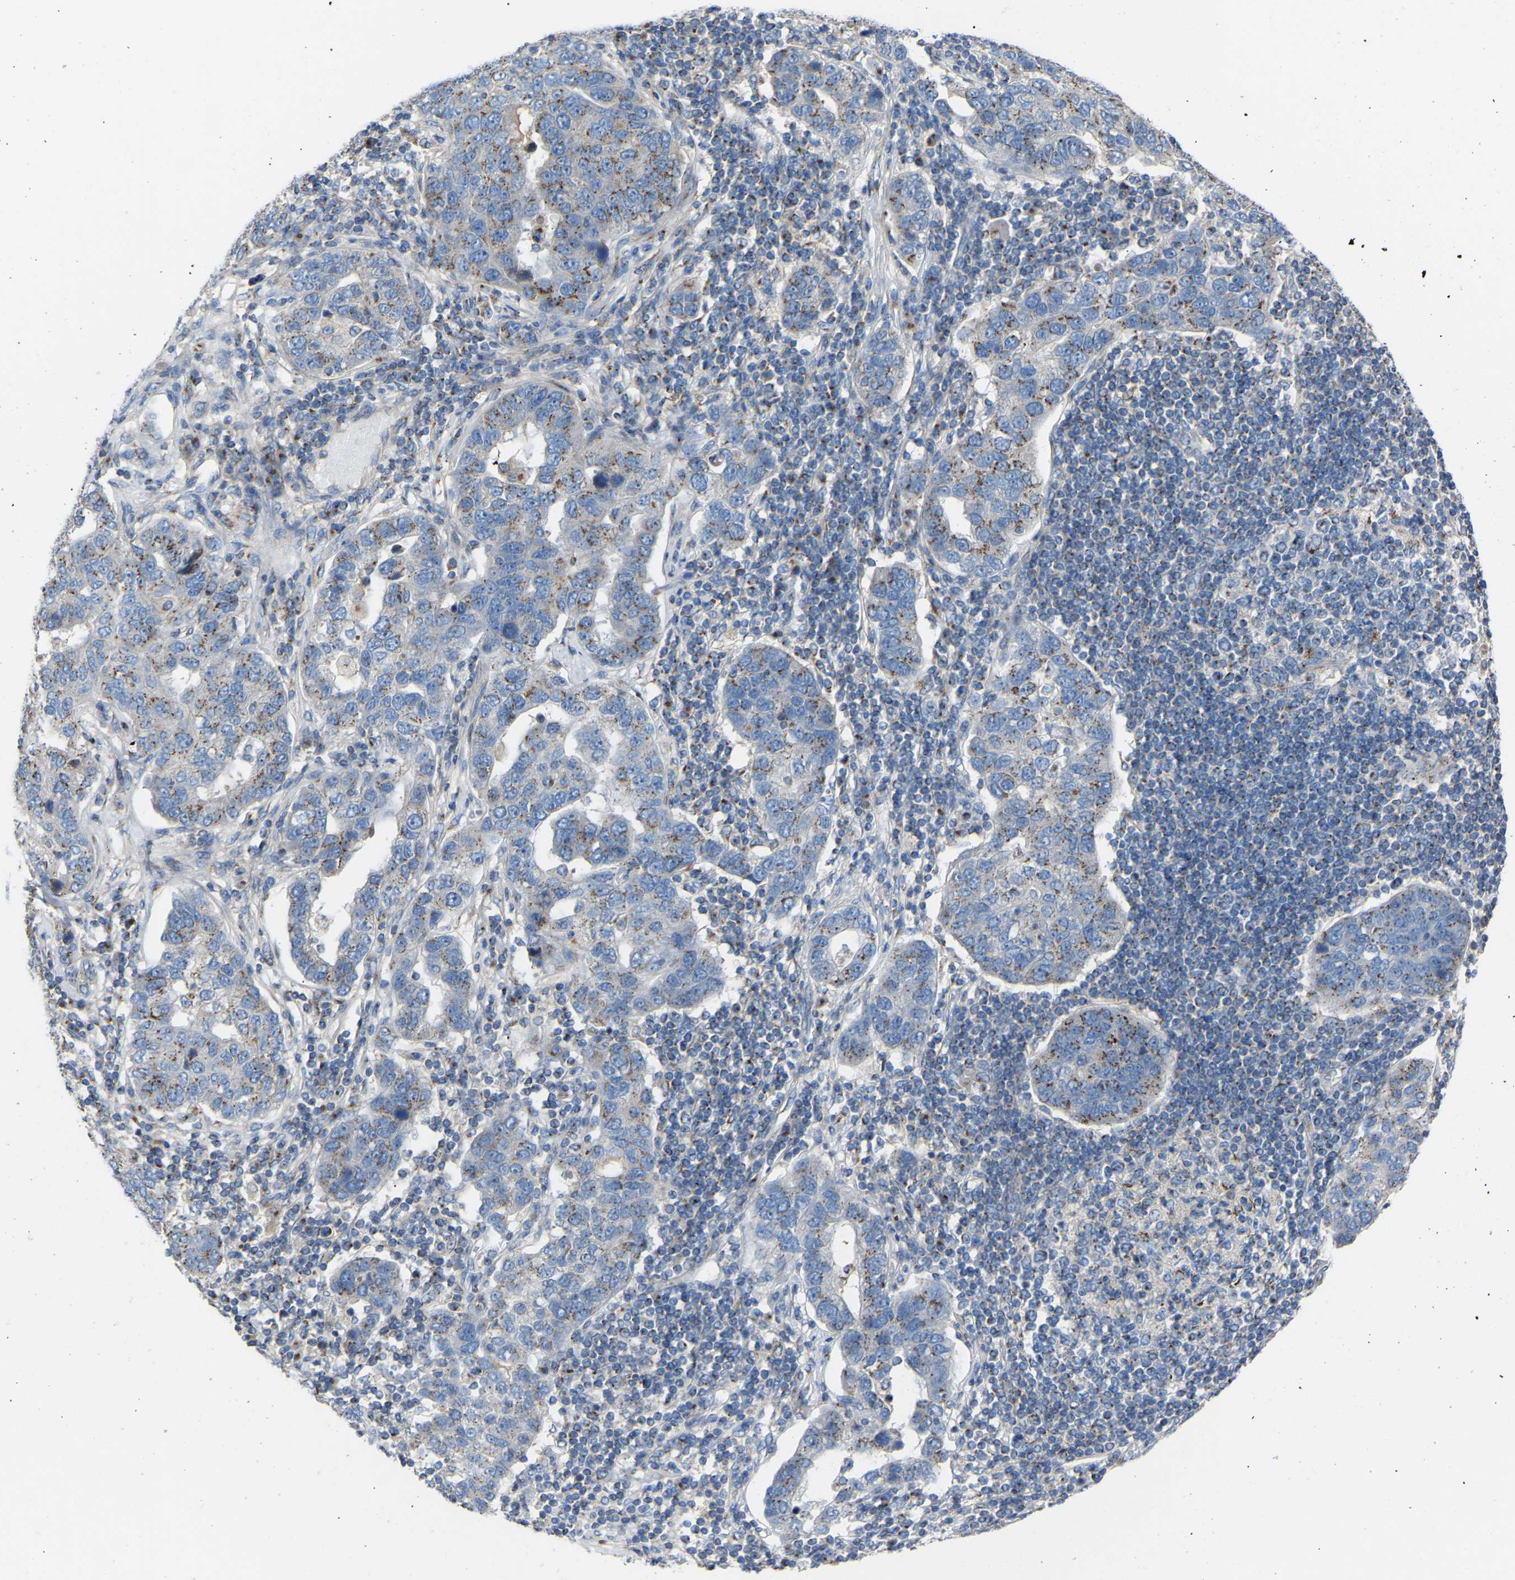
{"staining": {"intensity": "weak", "quantity": ">75%", "location": "cytoplasmic/membranous"}, "tissue": "pancreatic cancer", "cell_type": "Tumor cells", "image_type": "cancer", "snomed": [{"axis": "morphology", "description": "Adenocarcinoma, NOS"}, {"axis": "topography", "description": "Pancreas"}], "caption": "Tumor cells show weak cytoplasmic/membranous positivity in approximately >75% of cells in pancreatic cancer (adenocarcinoma). The staining was performed using DAB, with brown indicating positive protein expression. Nuclei are stained blue with hematoxylin.", "gene": "CANT1", "patient": {"sex": "female", "age": 61}}